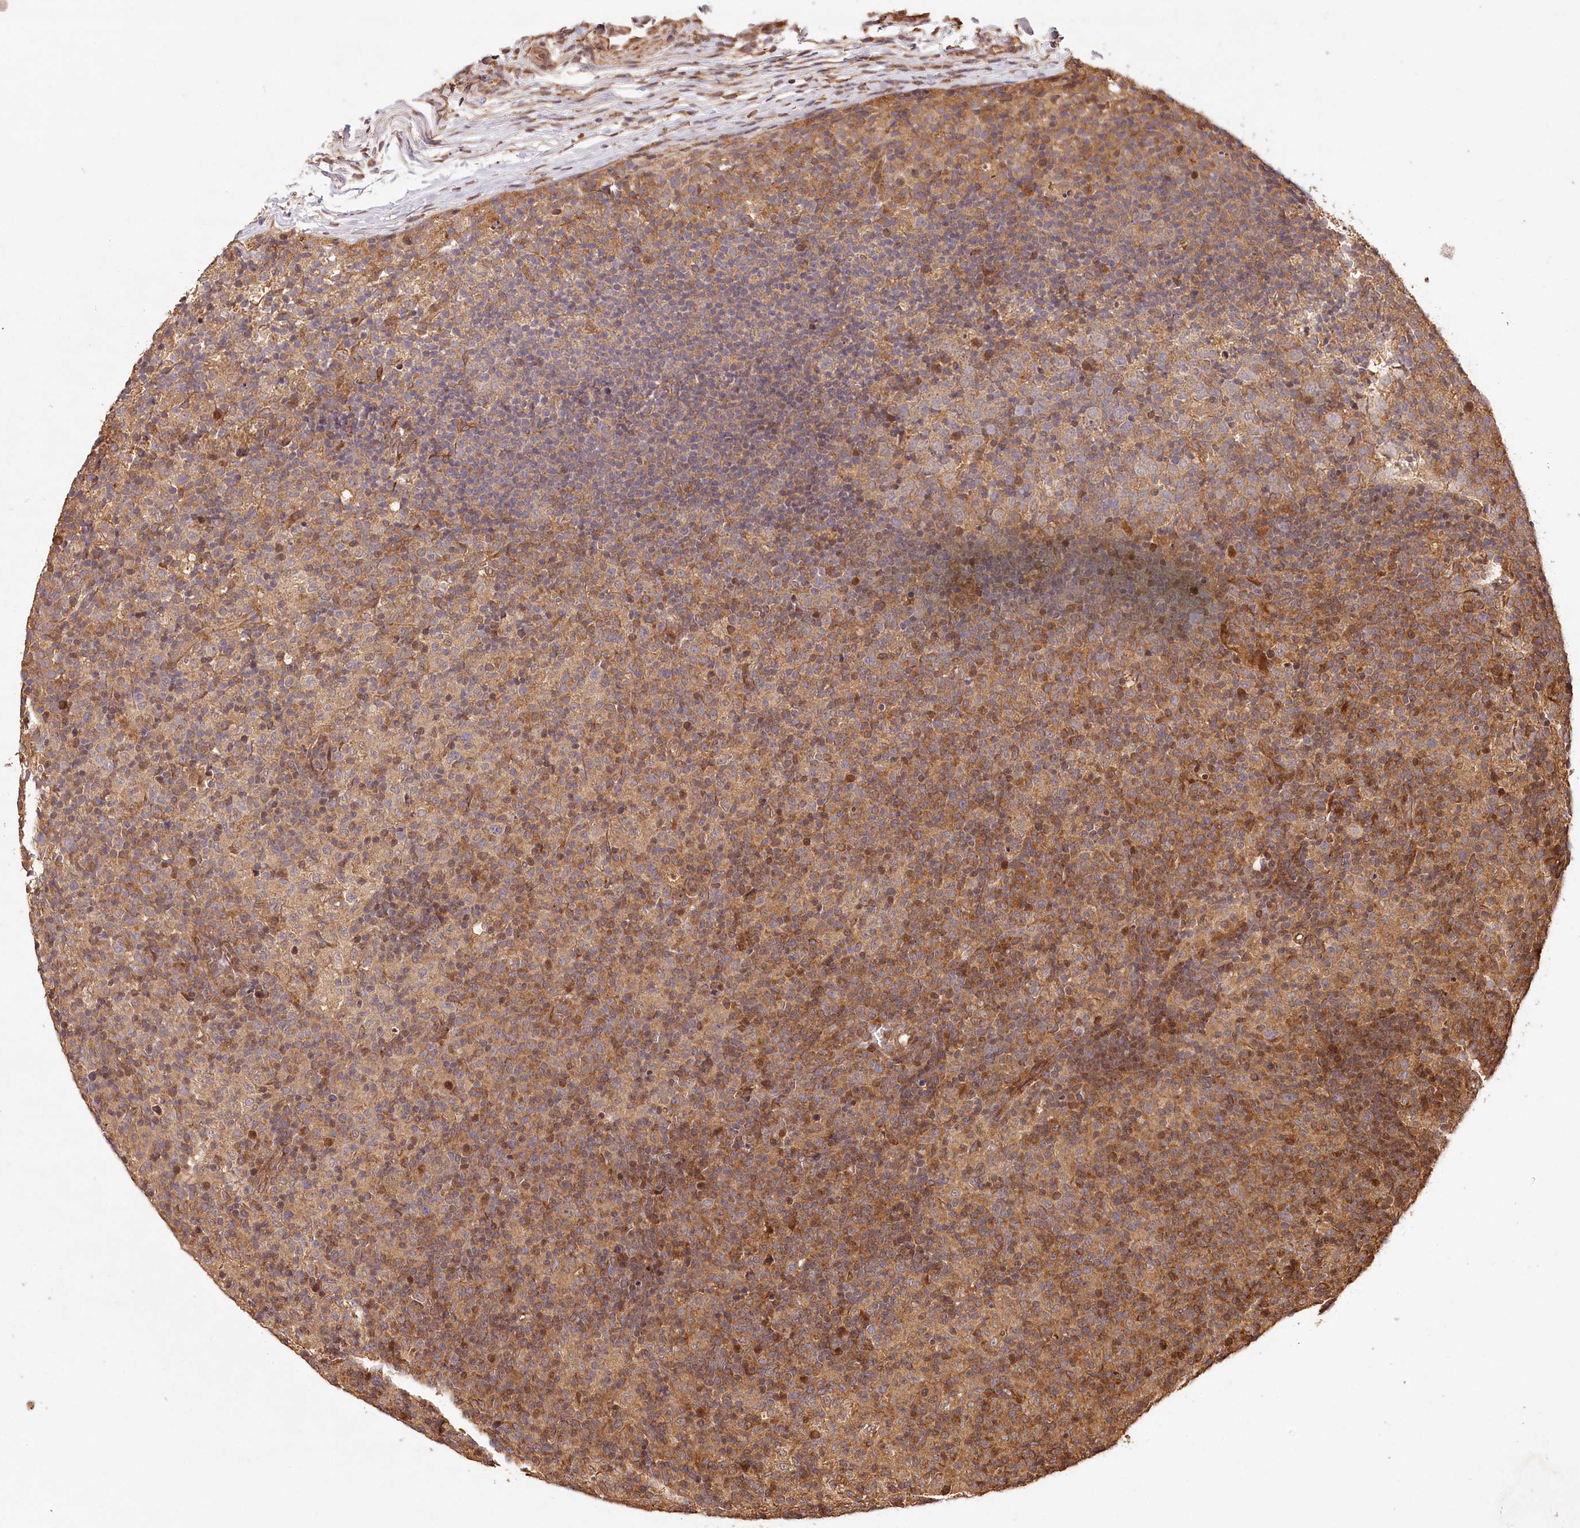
{"staining": {"intensity": "moderate", "quantity": "25%-75%", "location": "cytoplasmic/membranous"}, "tissue": "lymph node", "cell_type": "Germinal center cells", "image_type": "normal", "snomed": [{"axis": "morphology", "description": "Normal tissue, NOS"}, {"axis": "morphology", "description": "Inflammation, NOS"}, {"axis": "topography", "description": "Lymph node"}], "caption": "IHC micrograph of normal lymph node: lymph node stained using immunohistochemistry demonstrates medium levels of moderate protein expression localized specifically in the cytoplasmic/membranous of germinal center cells, appearing as a cytoplasmic/membranous brown color.", "gene": "LSS", "patient": {"sex": "male", "age": 55}}